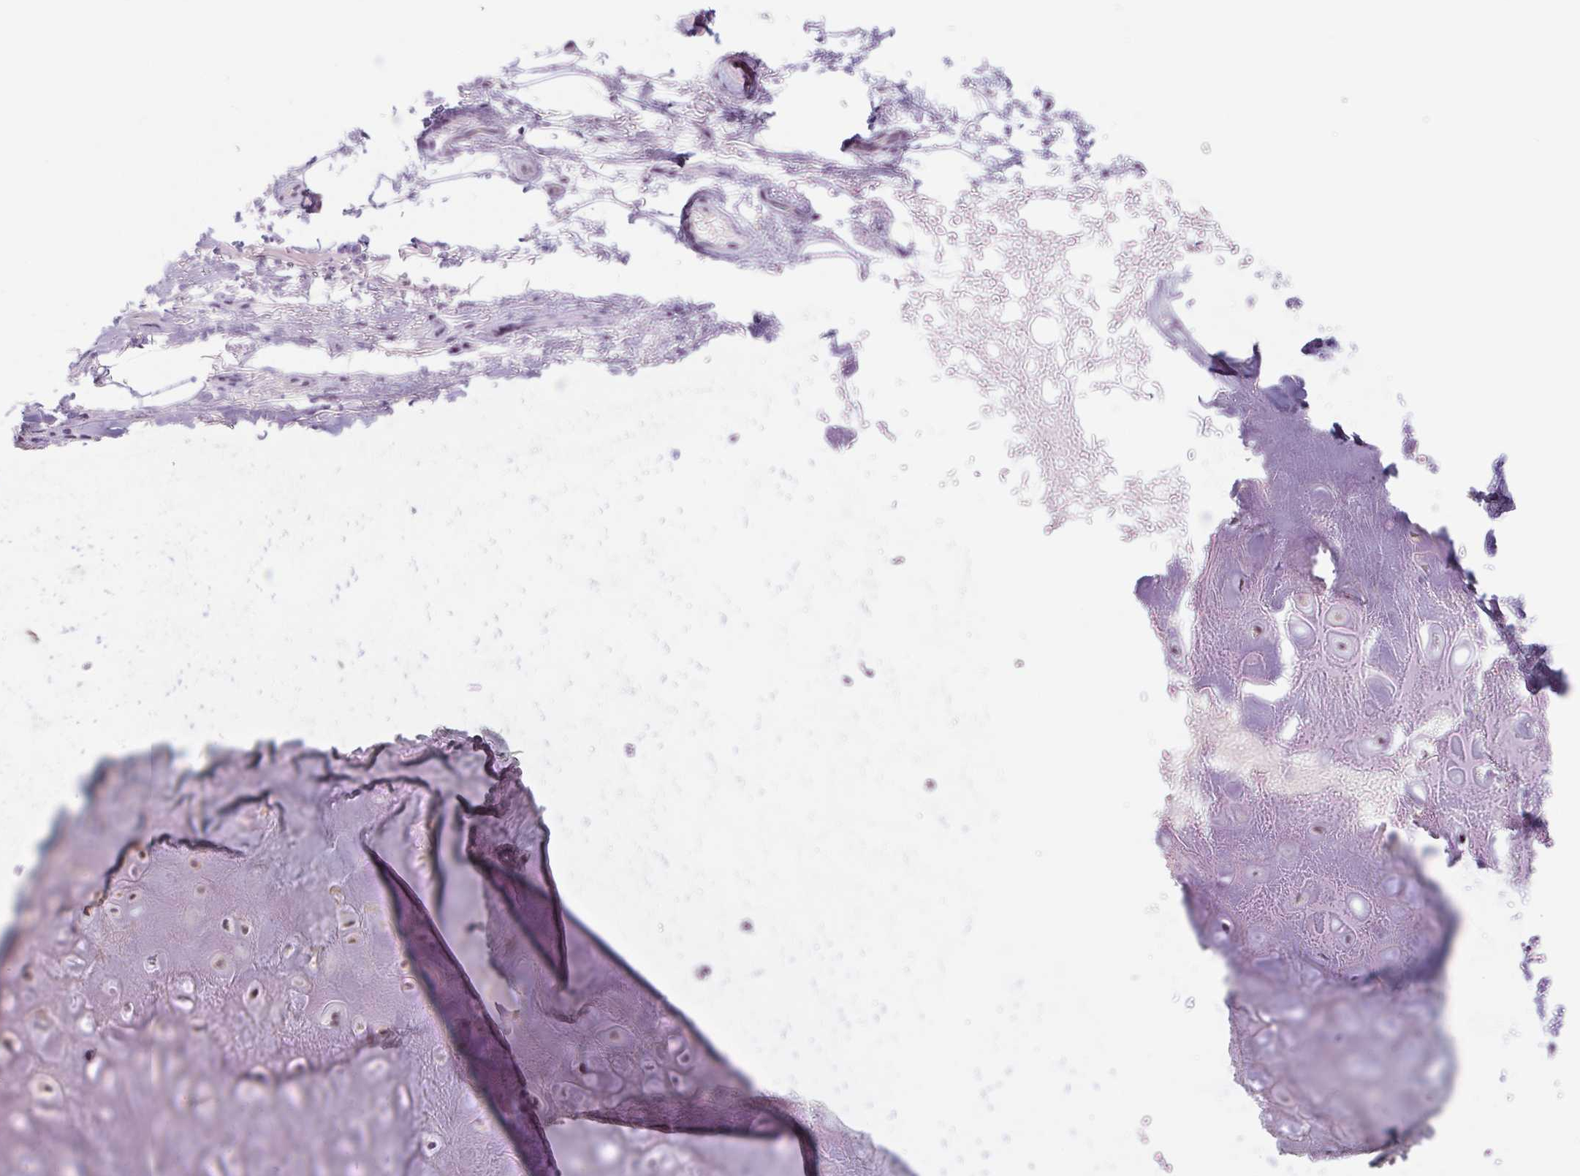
{"staining": {"intensity": "negative", "quantity": "none", "location": "none"}, "tissue": "soft tissue", "cell_type": "Chondrocytes", "image_type": "normal", "snomed": [{"axis": "morphology", "description": "Normal tissue, NOS"}, {"axis": "topography", "description": "Cartilage tissue"}], "caption": "DAB (3,3'-diaminobenzidine) immunohistochemical staining of benign human soft tissue reveals no significant expression in chondrocytes. The staining was performed using DAB to visualize the protein expression in brown, while the nuclei were stained in blue with hematoxylin (Magnification: 20x).", "gene": "PNMA8B", "patient": {"sex": "male", "age": 65}}